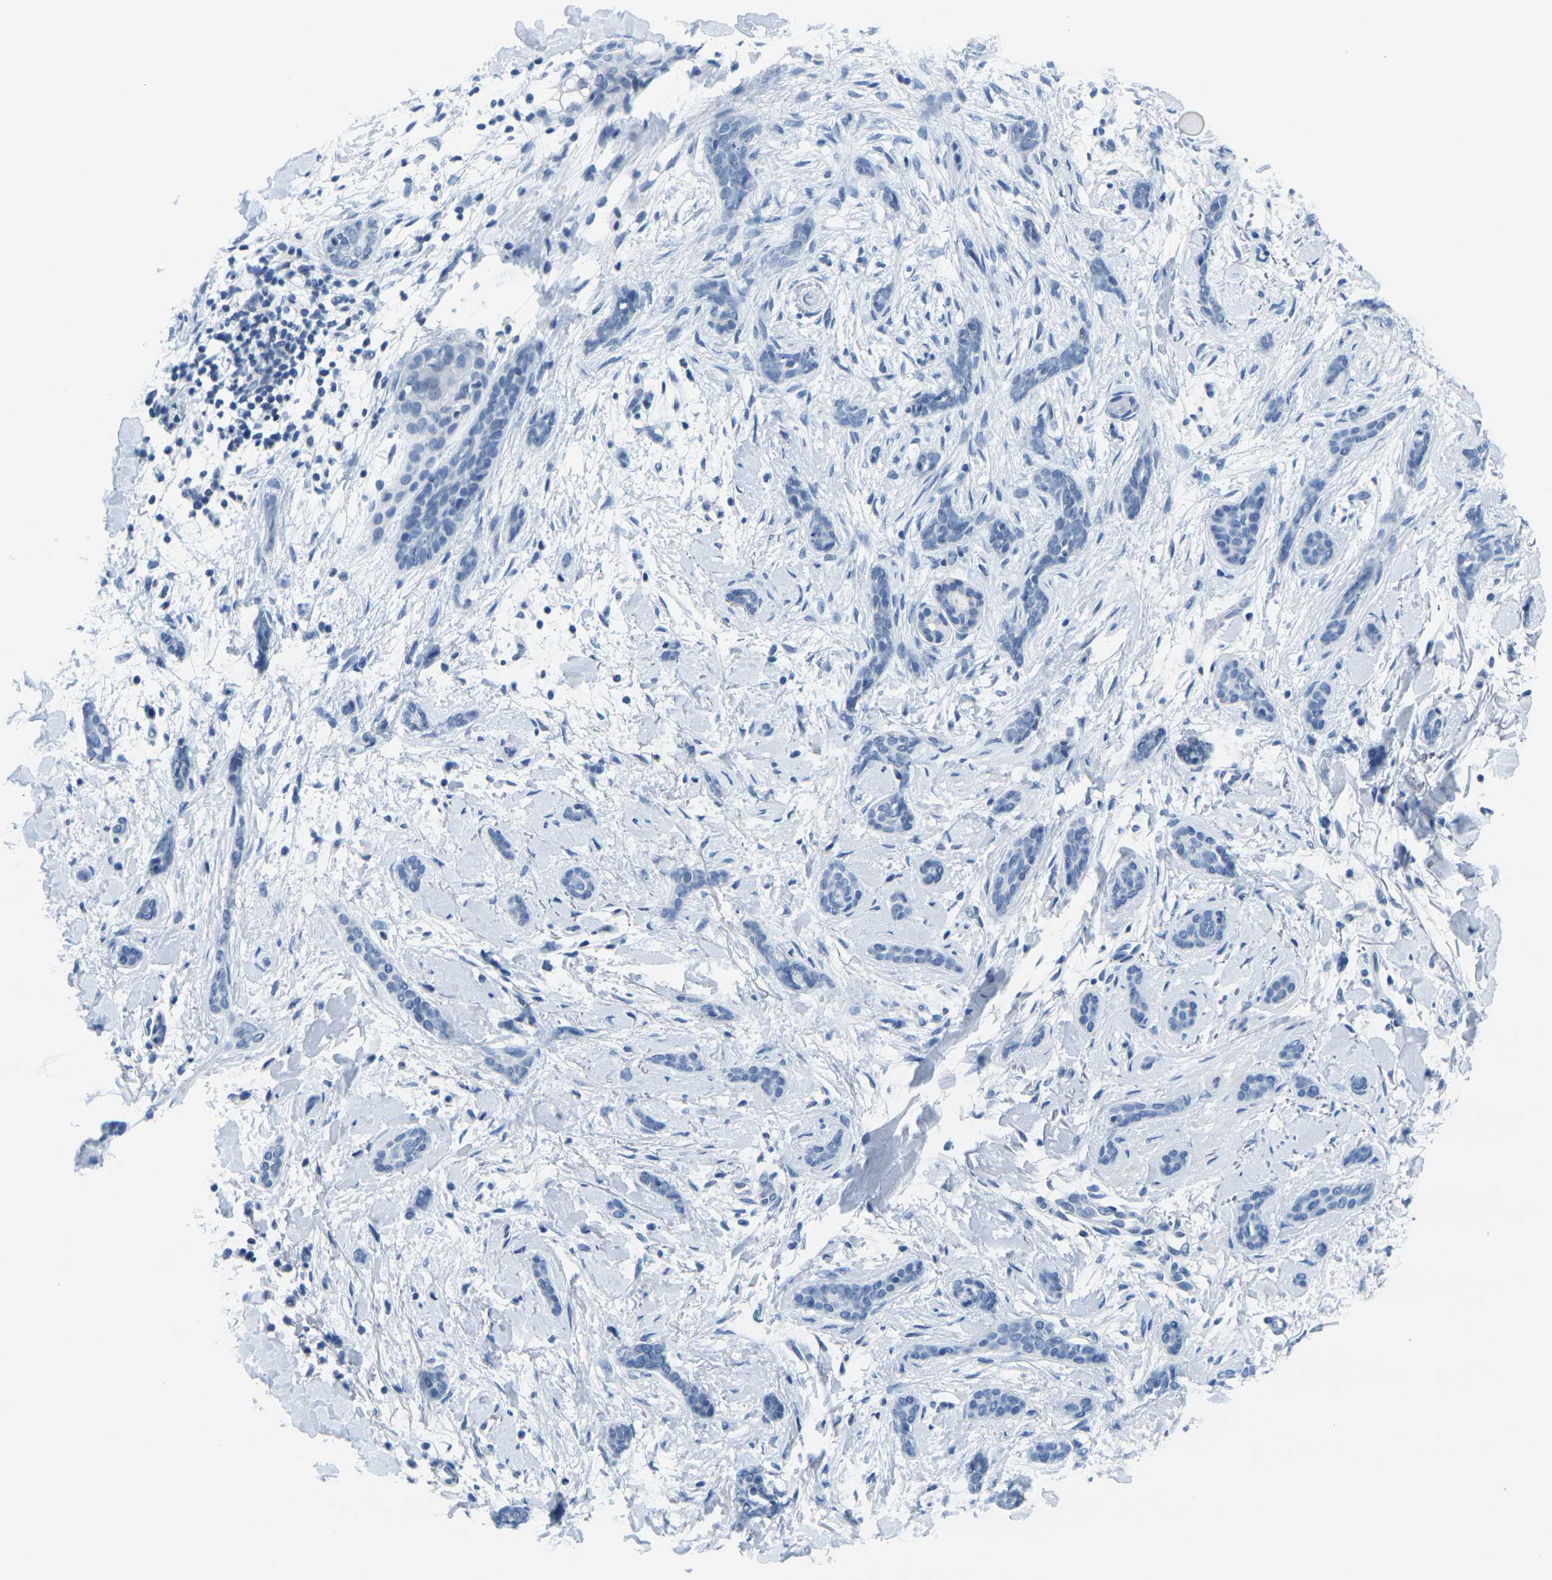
{"staining": {"intensity": "negative", "quantity": "none", "location": "none"}, "tissue": "skin cancer", "cell_type": "Tumor cells", "image_type": "cancer", "snomed": [{"axis": "morphology", "description": "Basal cell carcinoma"}, {"axis": "topography", "description": "Skin"}], "caption": "A histopathology image of skin cancer (basal cell carcinoma) stained for a protein displays no brown staining in tumor cells. (Stains: DAB (3,3'-diaminobenzidine) immunohistochemistry with hematoxylin counter stain, Microscopy: brightfield microscopy at high magnification).", "gene": "GPR15", "patient": {"sex": "female", "age": 58}}